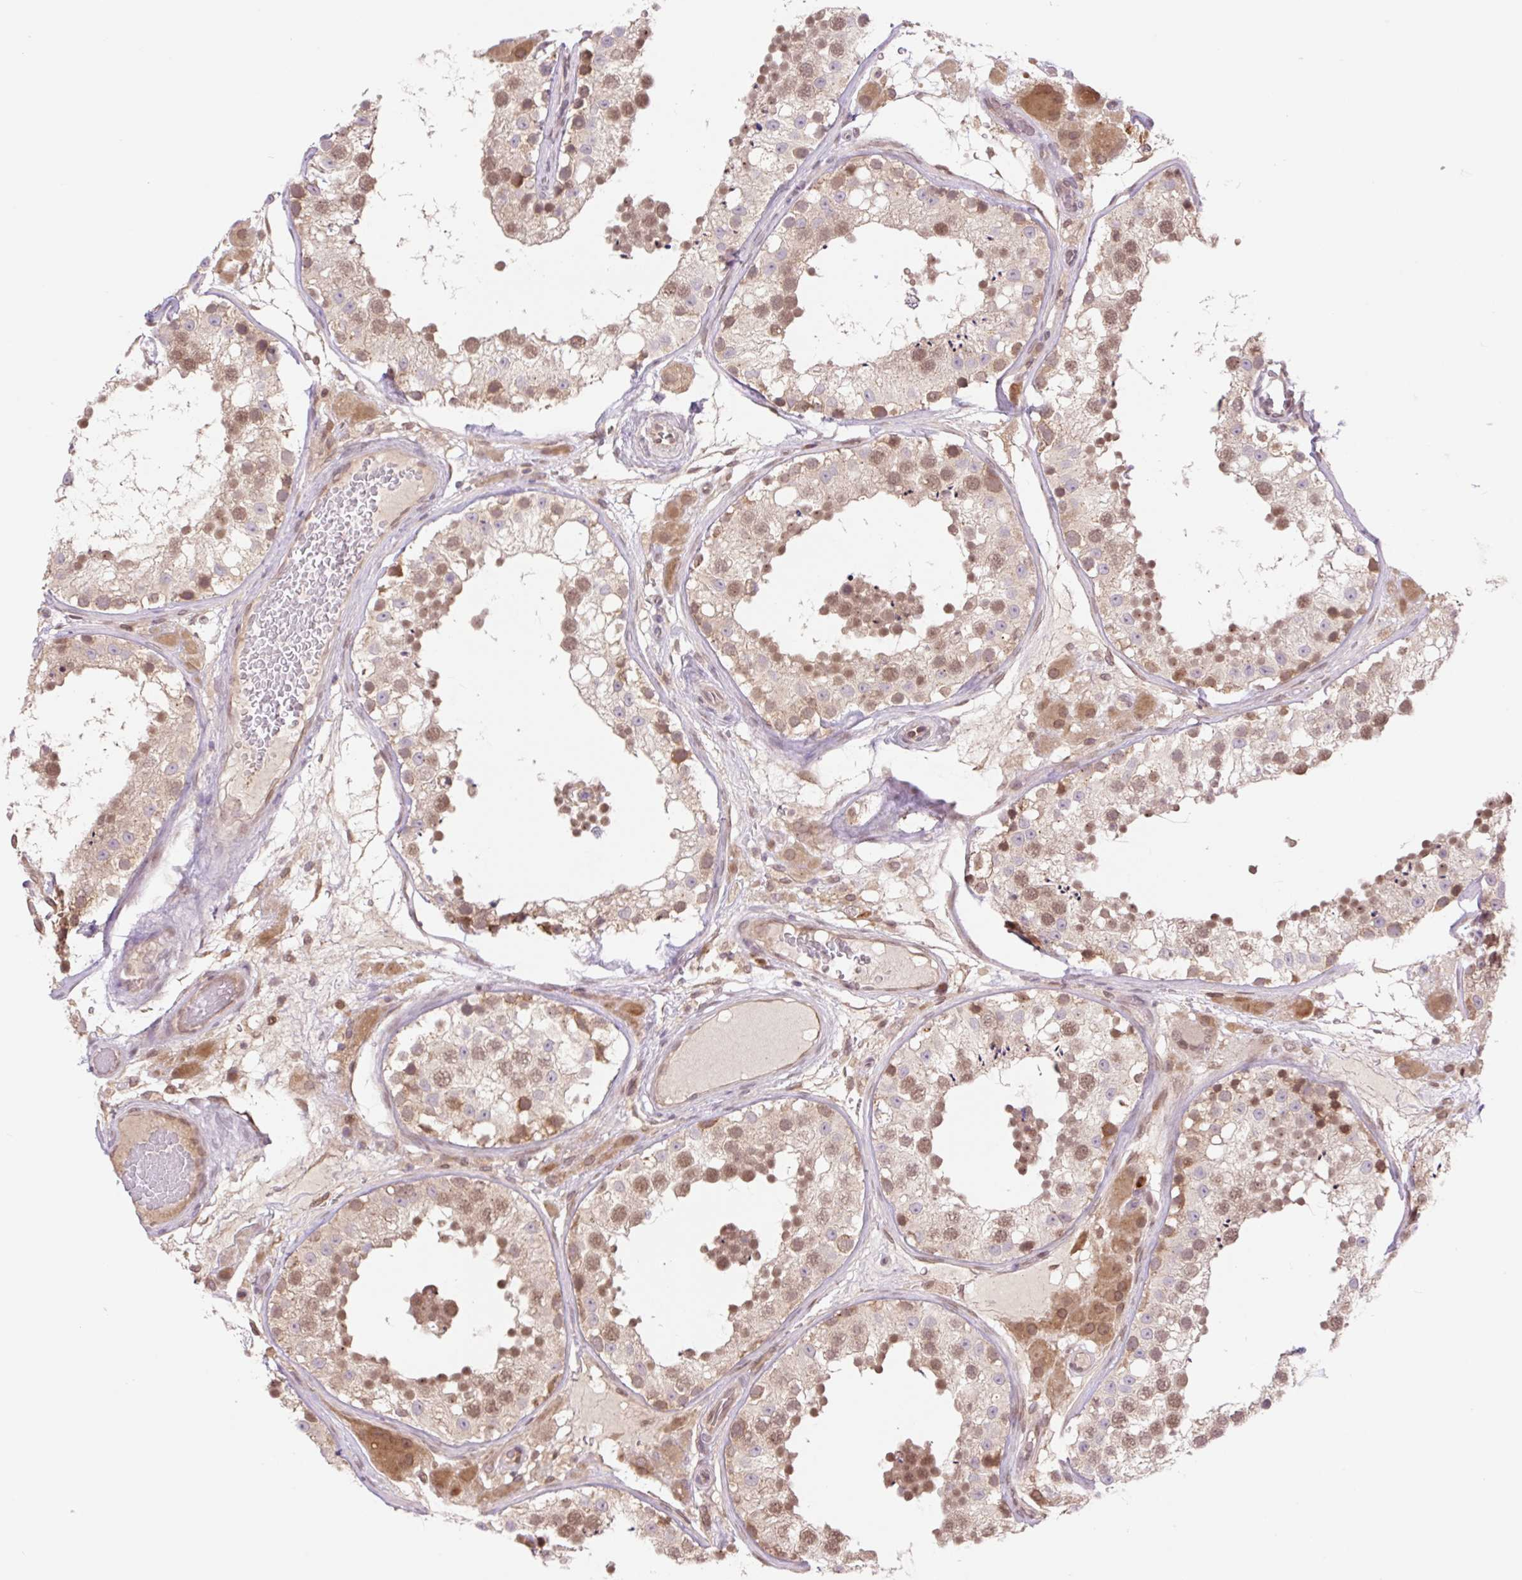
{"staining": {"intensity": "moderate", "quantity": "25%-75%", "location": "nuclear"}, "tissue": "testis", "cell_type": "Cells in seminiferous ducts", "image_type": "normal", "snomed": [{"axis": "morphology", "description": "Normal tissue, NOS"}, {"axis": "topography", "description": "Testis"}], "caption": "High-power microscopy captured an IHC micrograph of benign testis, revealing moderate nuclear positivity in approximately 25%-75% of cells in seminiferous ducts.", "gene": "VPS25", "patient": {"sex": "male", "age": 26}}